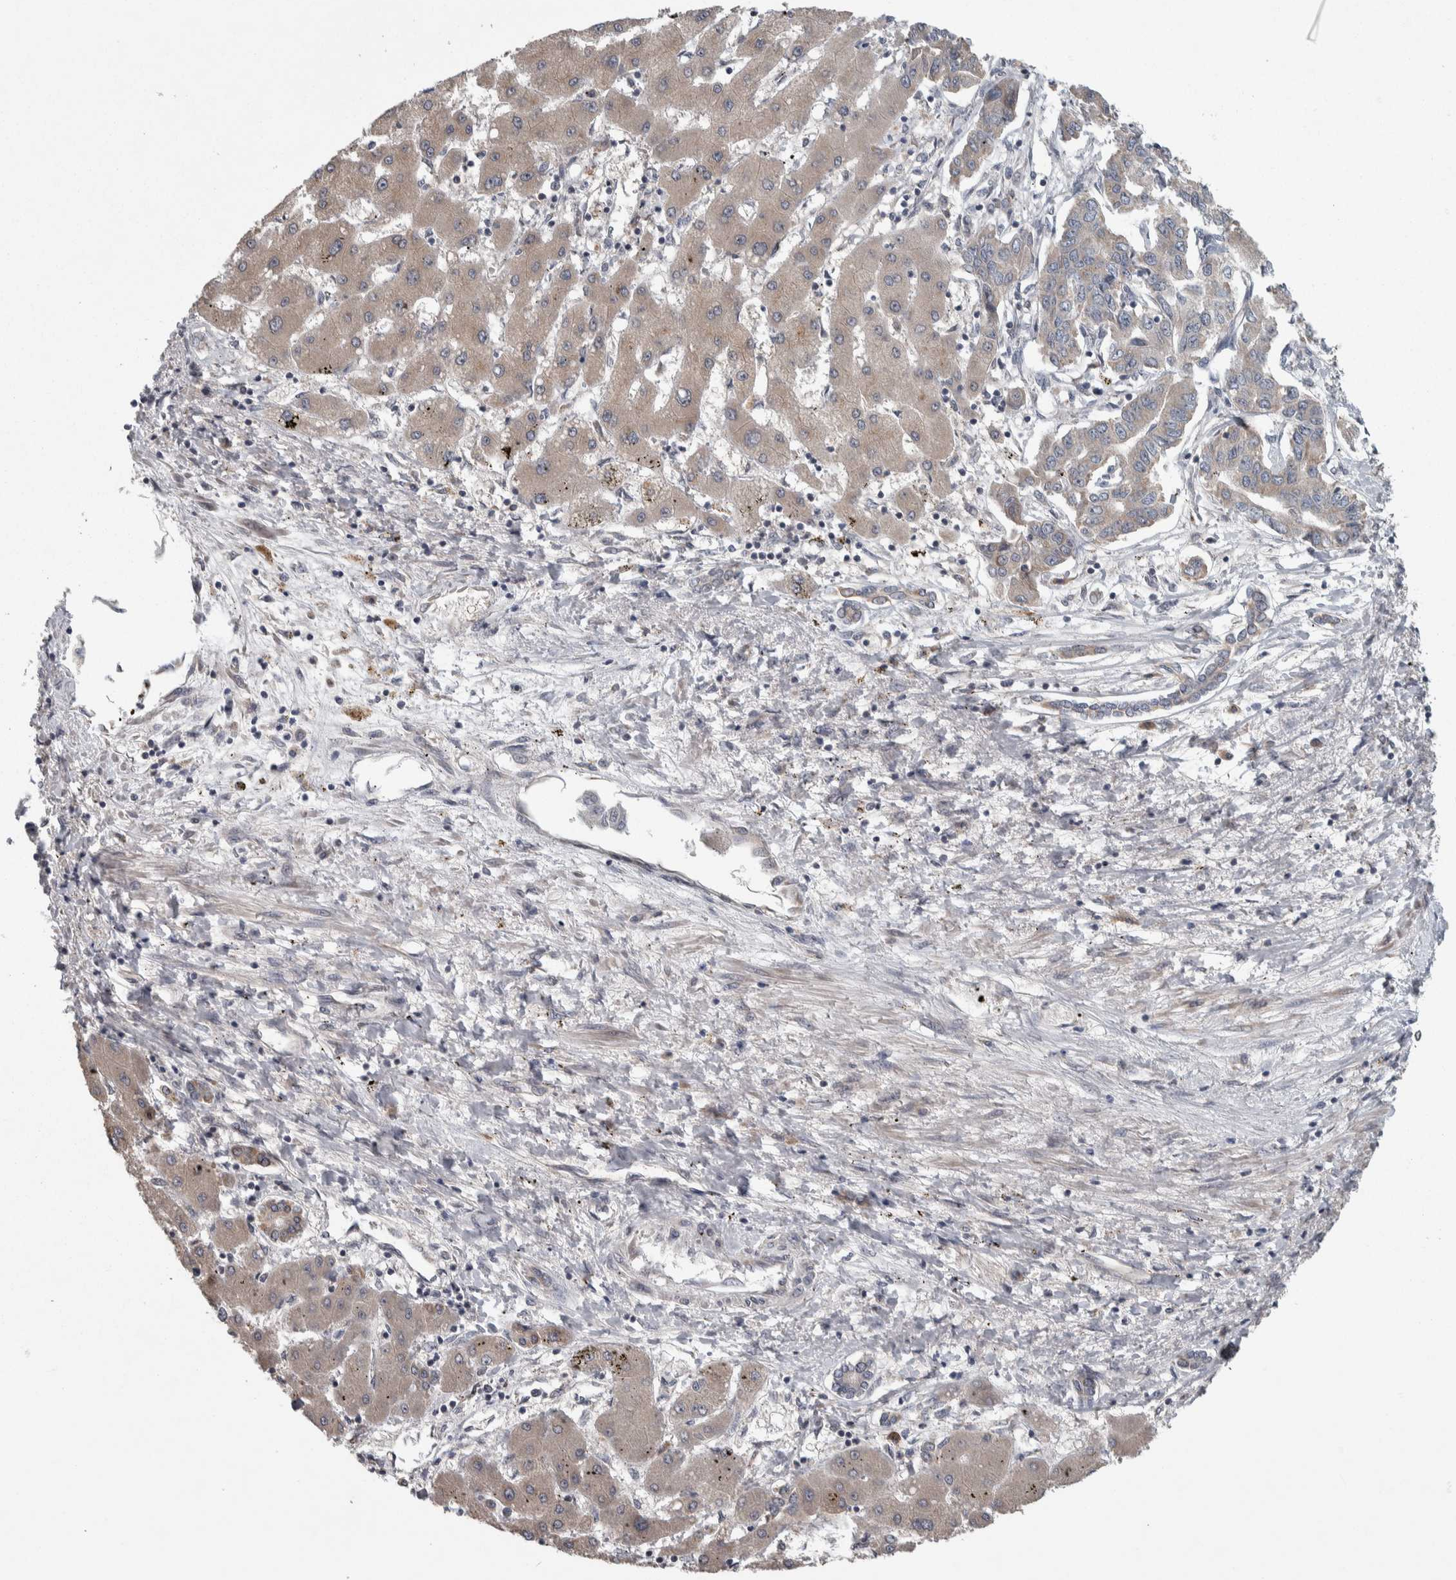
{"staining": {"intensity": "weak", "quantity": ">75%", "location": "cytoplasmic/membranous"}, "tissue": "liver cancer", "cell_type": "Tumor cells", "image_type": "cancer", "snomed": [{"axis": "morphology", "description": "Cholangiocarcinoma"}, {"axis": "topography", "description": "Liver"}], "caption": "This micrograph demonstrates immunohistochemistry staining of human liver cholangiocarcinoma, with low weak cytoplasmic/membranous staining in approximately >75% of tumor cells.", "gene": "SRP68", "patient": {"sex": "male", "age": 59}}